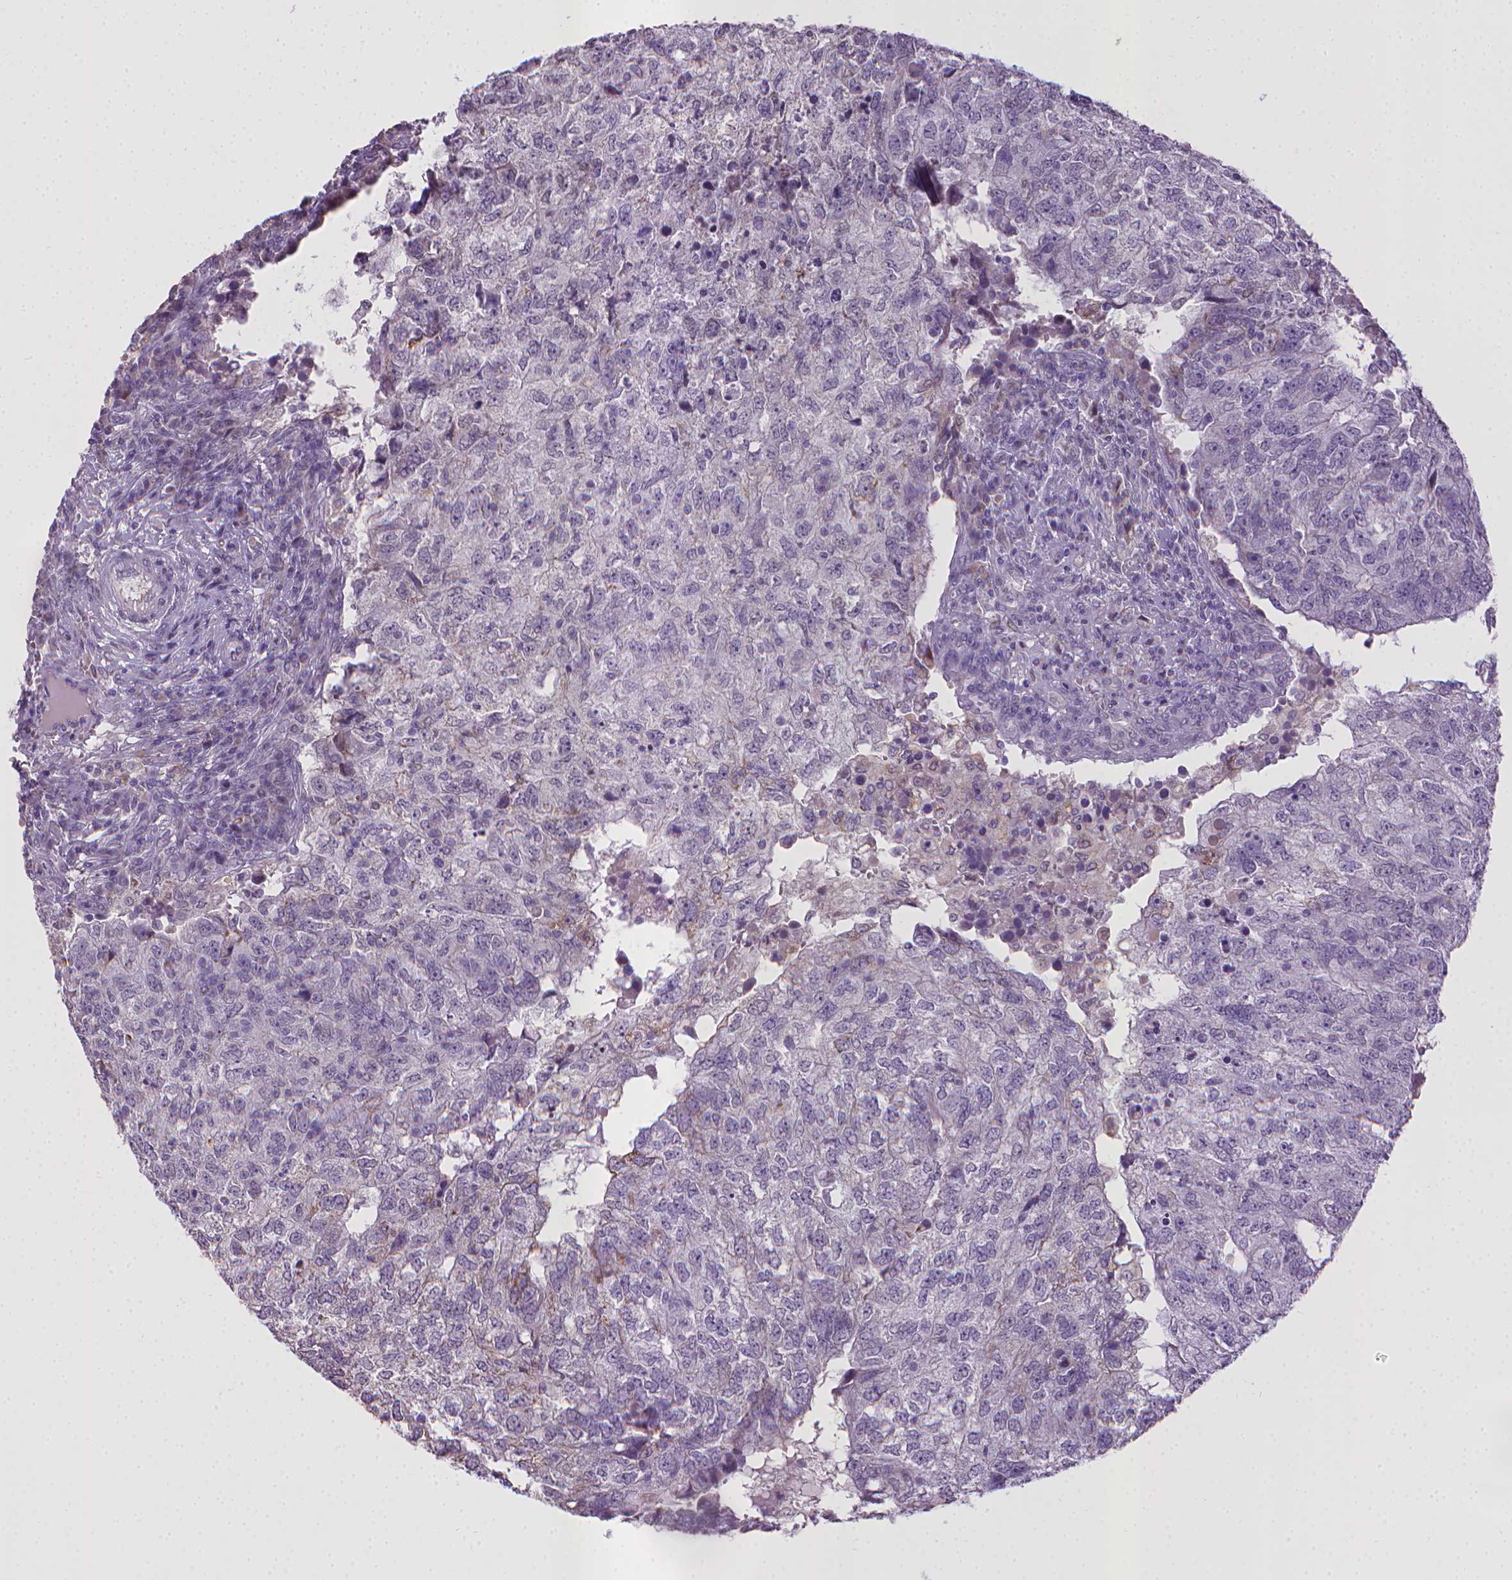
{"staining": {"intensity": "negative", "quantity": "none", "location": "none"}, "tissue": "breast cancer", "cell_type": "Tumor cells", "image_type": "cancer", "snomed": [{"axis": "morphology", "description": "Duct carcinoma"}, {"axis": "topography", "description": "Breast"}], "caption": "A high-resolution micrograph shows IHC staining of breast cancer (intraductal carcinoma), which shows no significant positivity in tumor cells.", "gene": "KMO", "patient": {"sex": "female", "age": 30}}